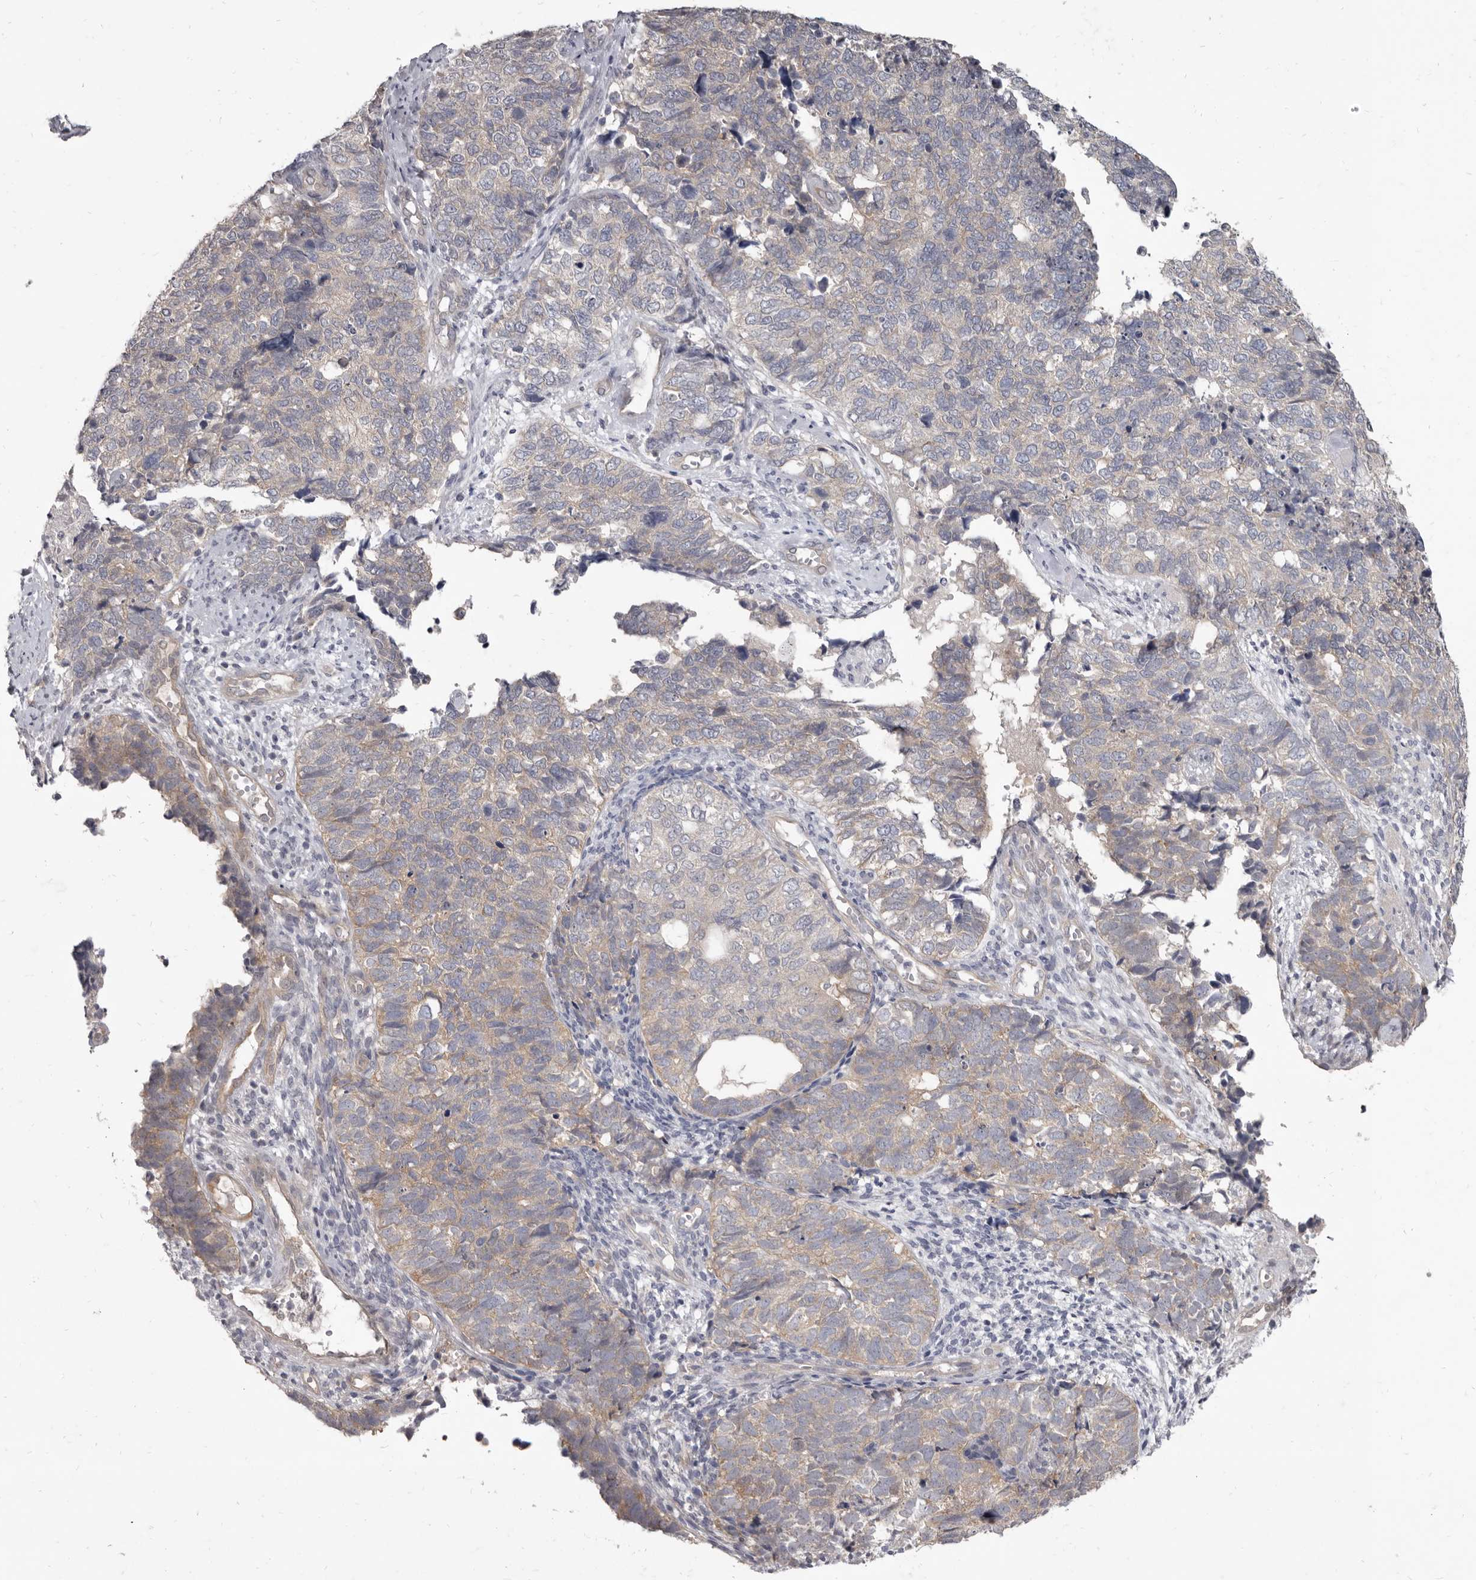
{"staining": {"intensity": "weak", "quantity": "<25%", "location": "cytoplasmic/membranous"}, "tissue": "cervical cancer", "cell_type": "Tumor cells", "image_type": "cancer", "snomed": [{"axis": "morphology", "description": "Squamous cell carcinoma, NOS"}, {"axis": "topography", "description": "Cervix"}], "caption": "DAB immunohistochemical staining of human cervical squamous cell carcinoma shows no significant expression in tumor cells. (DAB (3,3'-diaminobenzidine) IHC with hematoxylin counter stain).", "gene": "GSK3B", "patient": {"sex": "female", "age": 63}}